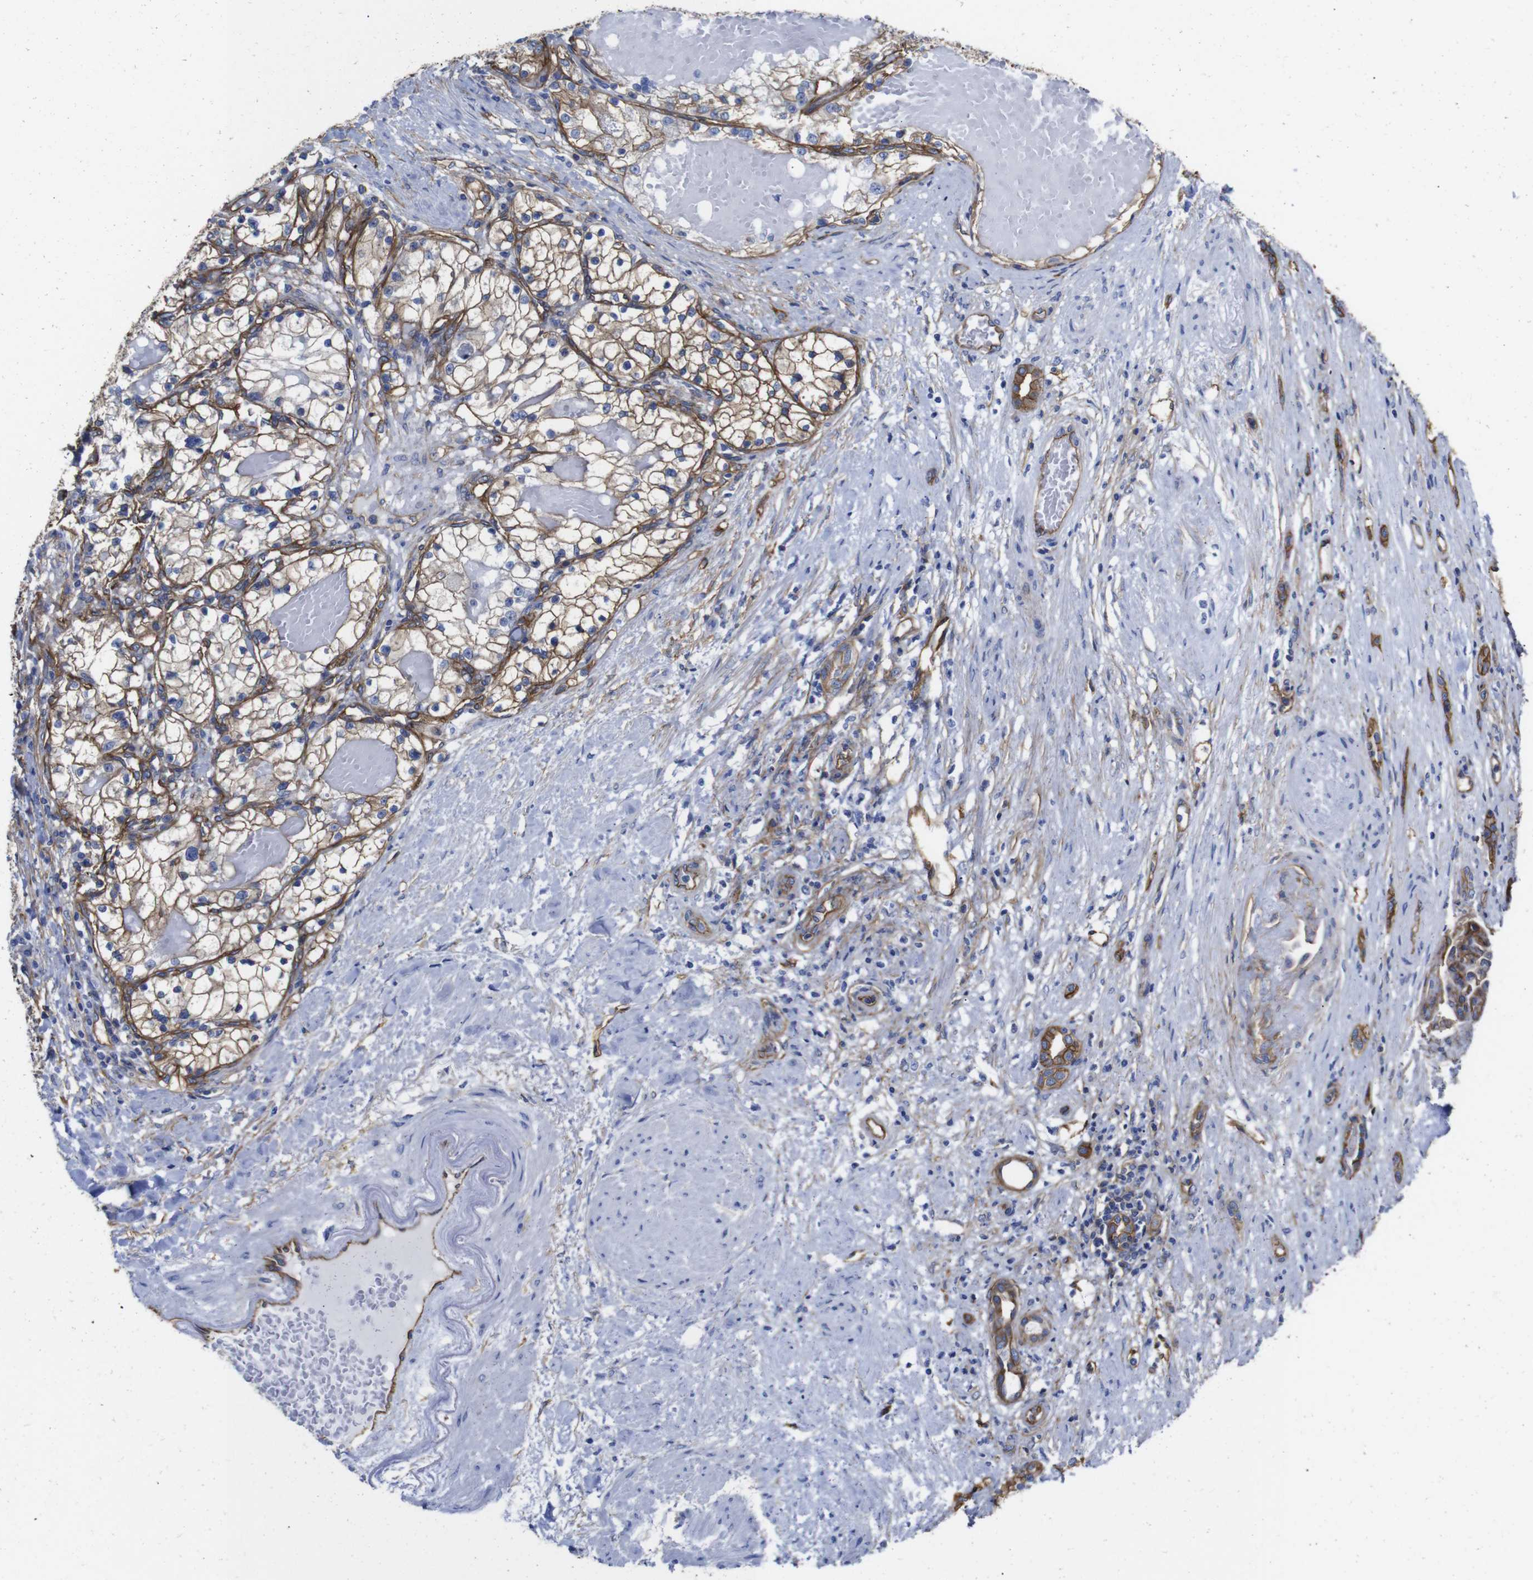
{"staining": {"intensity": "moderate", "quantity": ">75%", "location": "cytoplasmic/membranous"}, "tissue": "renal cancer", "cell_type": "Tumor cells", "image_type": "cancer", "snomed": [{"axis": "morphology", "description": "Adenocarcinoma, NOS"}, {"axis": "topography", "description": "Kidney"}], "caption": "Moderate cytoplasmic/membranous positivity for a protein is appreciated in approximately >75% of tumor cells of renal adenocarcinoma using immunohistochemistry.", "gene": "SPTBN1", "patient": {"sex": "male", "age": 68}}